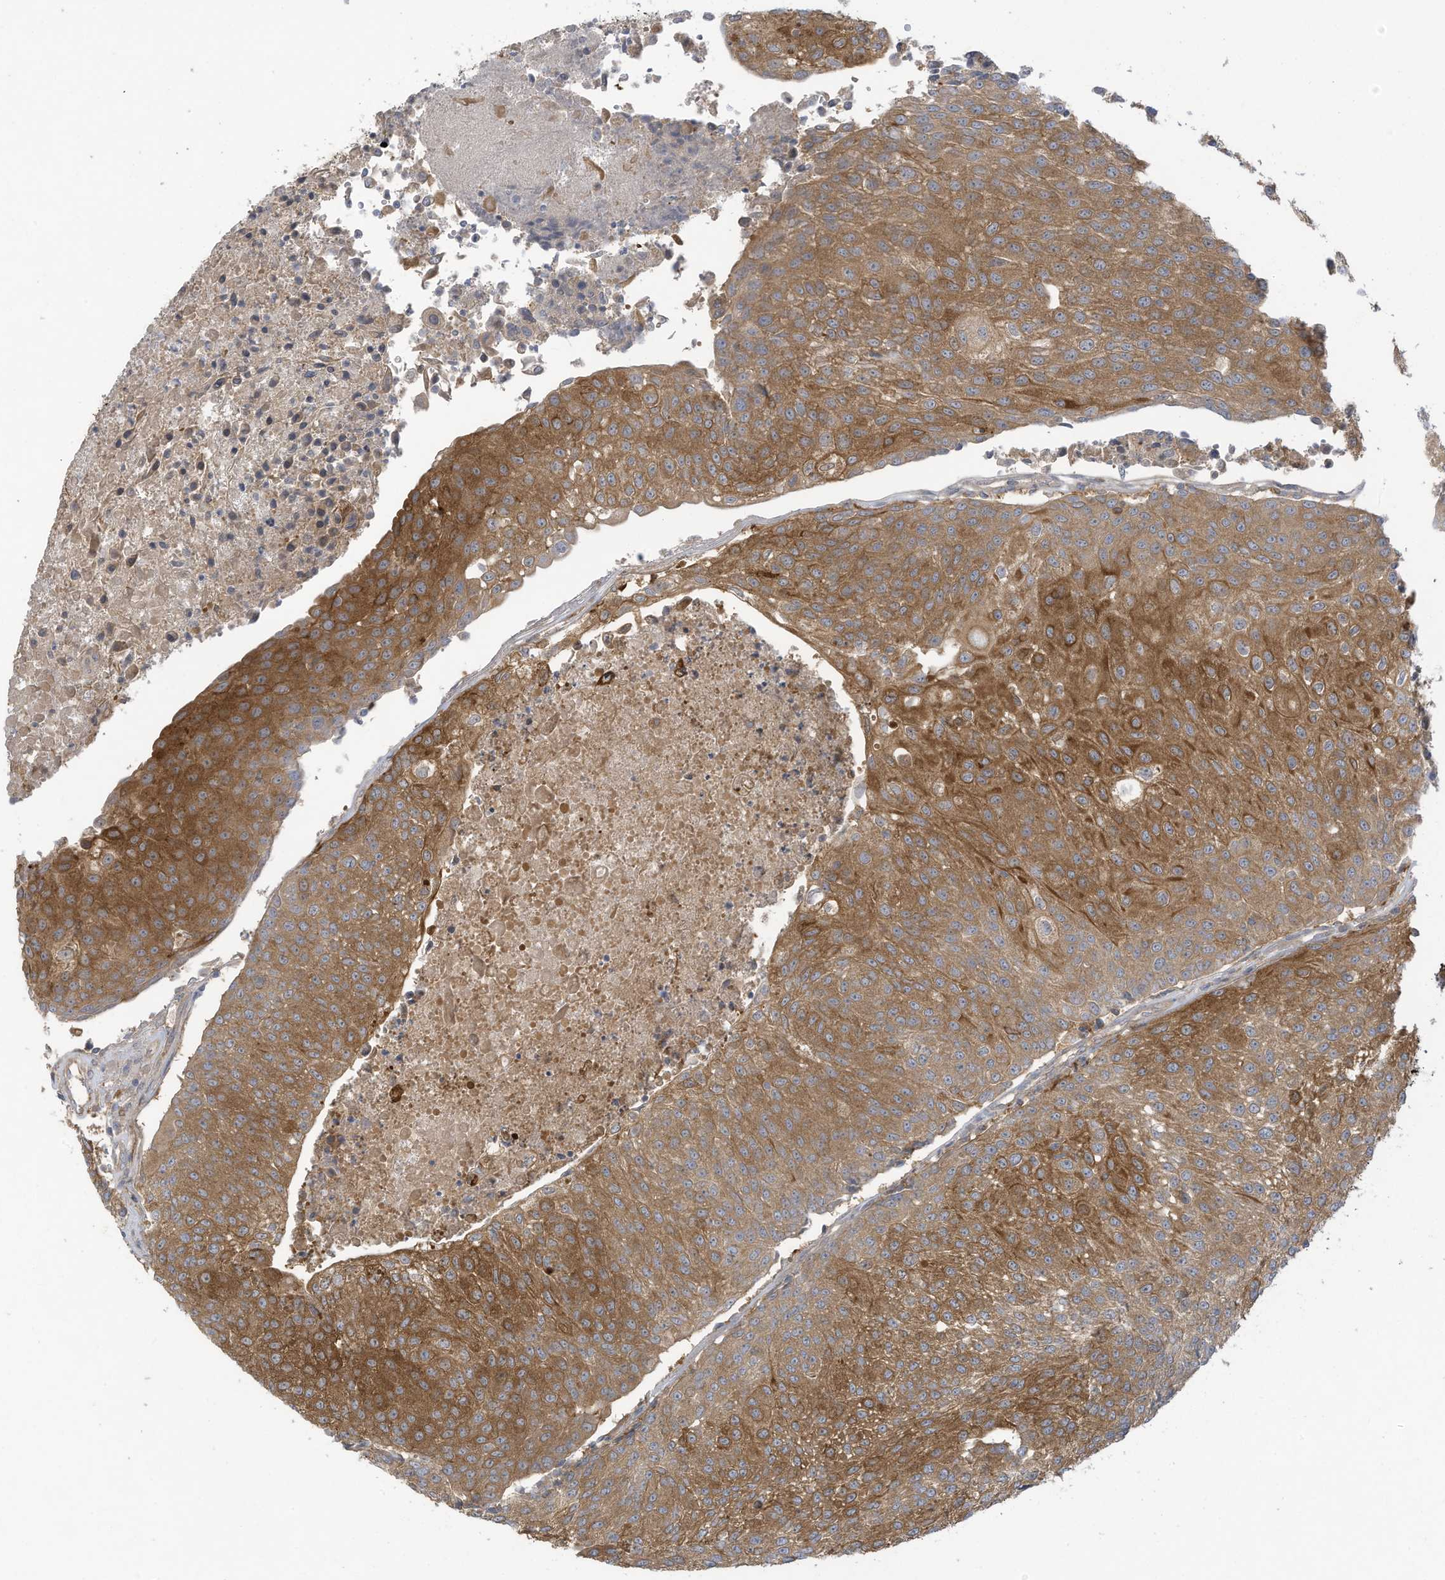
{"staining": {"intensity": "moderate", "quantity": ">75%", "location": "cytoplasmic/membranous"}, "tissue": "urothelial cancer", "cell_type": "Tumor cells", "image_type": "cancer", "snomed": [{"axis": "morphology", "description": "Urothelial carcinoma, High grade"}, {"axis": "topography", "description": "Urinary bladder"}], "caption": "A brown stain shows moderate cytoplasmic/membranous staining of a protein in human urothelial carcinoma (high-grade) tumor cells.", "gene": "ADI1", "patient": {"sex": "female", "age": 85}}